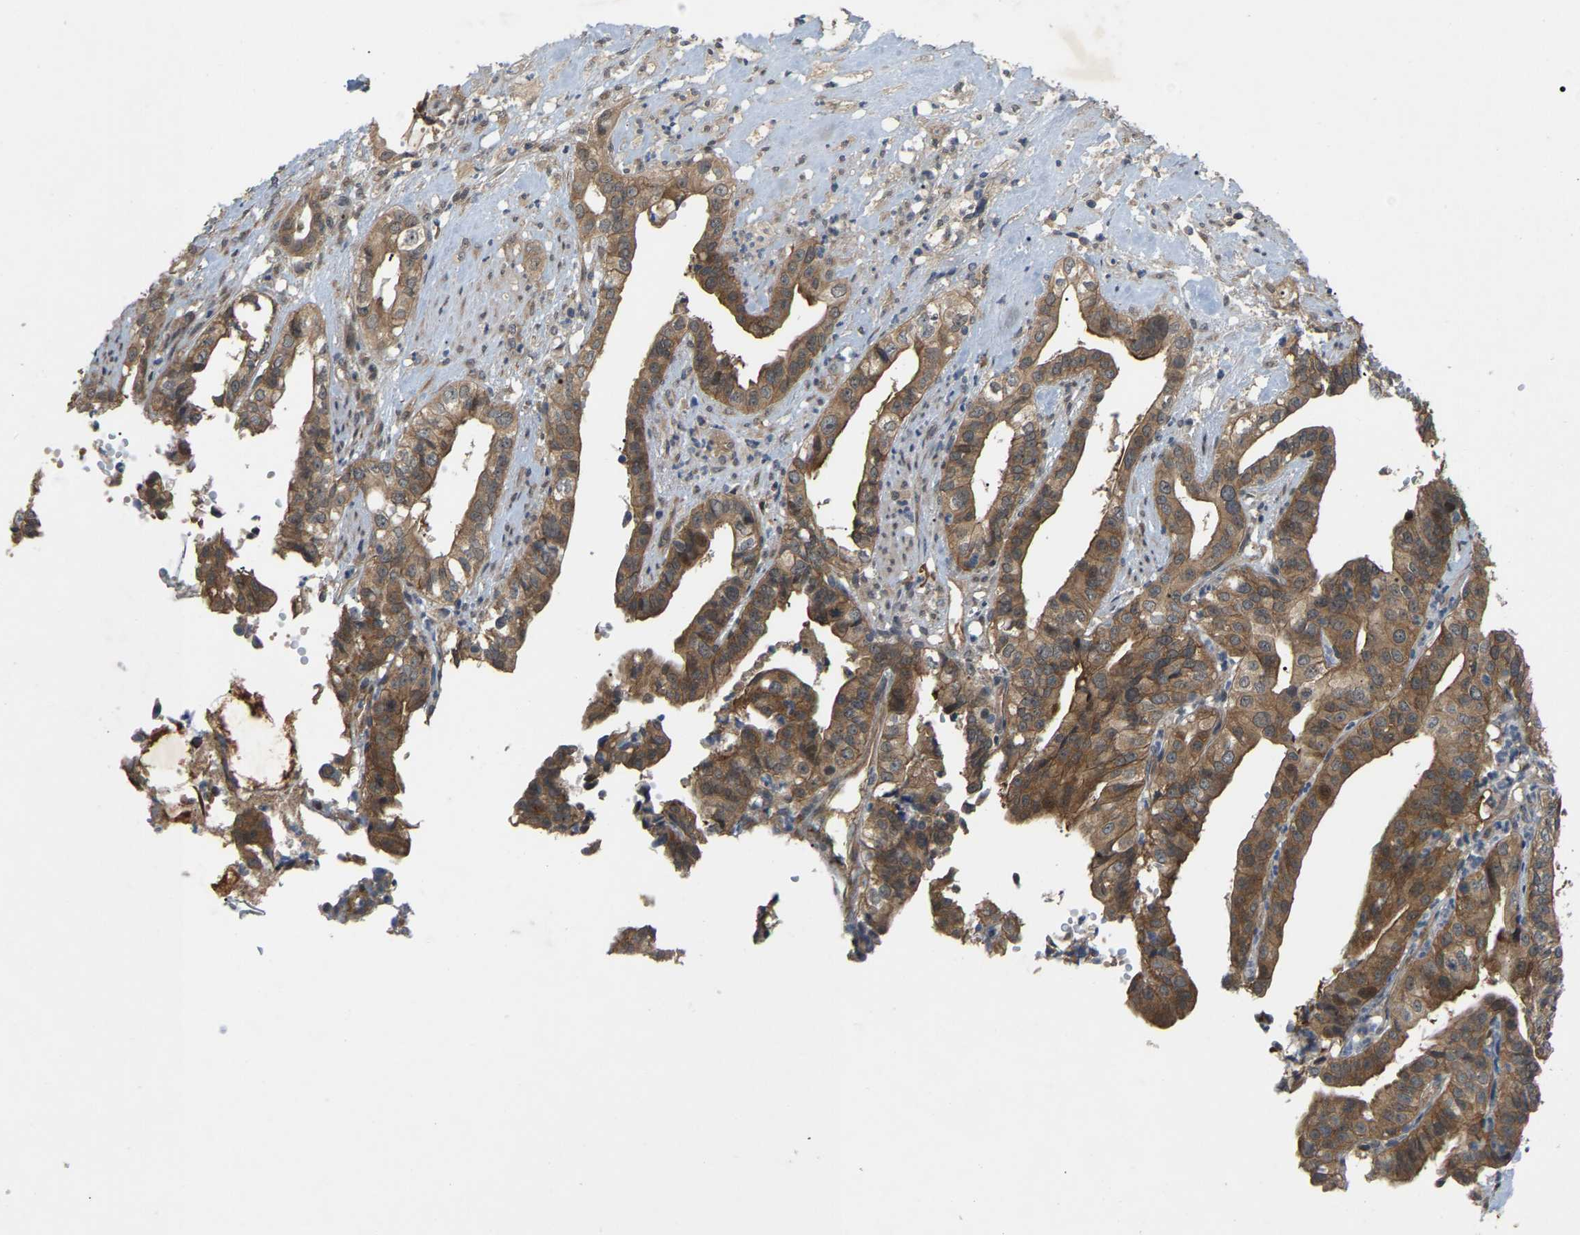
{"staining": {"intensity": "moderate", "quantity": ">75%", "location": "cytoplasmic/membranous"}, "tissue": "liver cancer", "cell_type": "Tumor cells", "image_type": "cancer", "snomed": [{"axis": "morphology", "description": "Cholangiocarcinoma"}, {"axis": "topography", "description": "Liver"}], "caption": "The photomicrograph shows staining of cholangiocarcinoma (liver), revealing moderate cytoplasmic/membranous protein positivity (brown color) within tumor cells.", "gene": "CROT", "patient": {"sex": "female", "age": 61}}